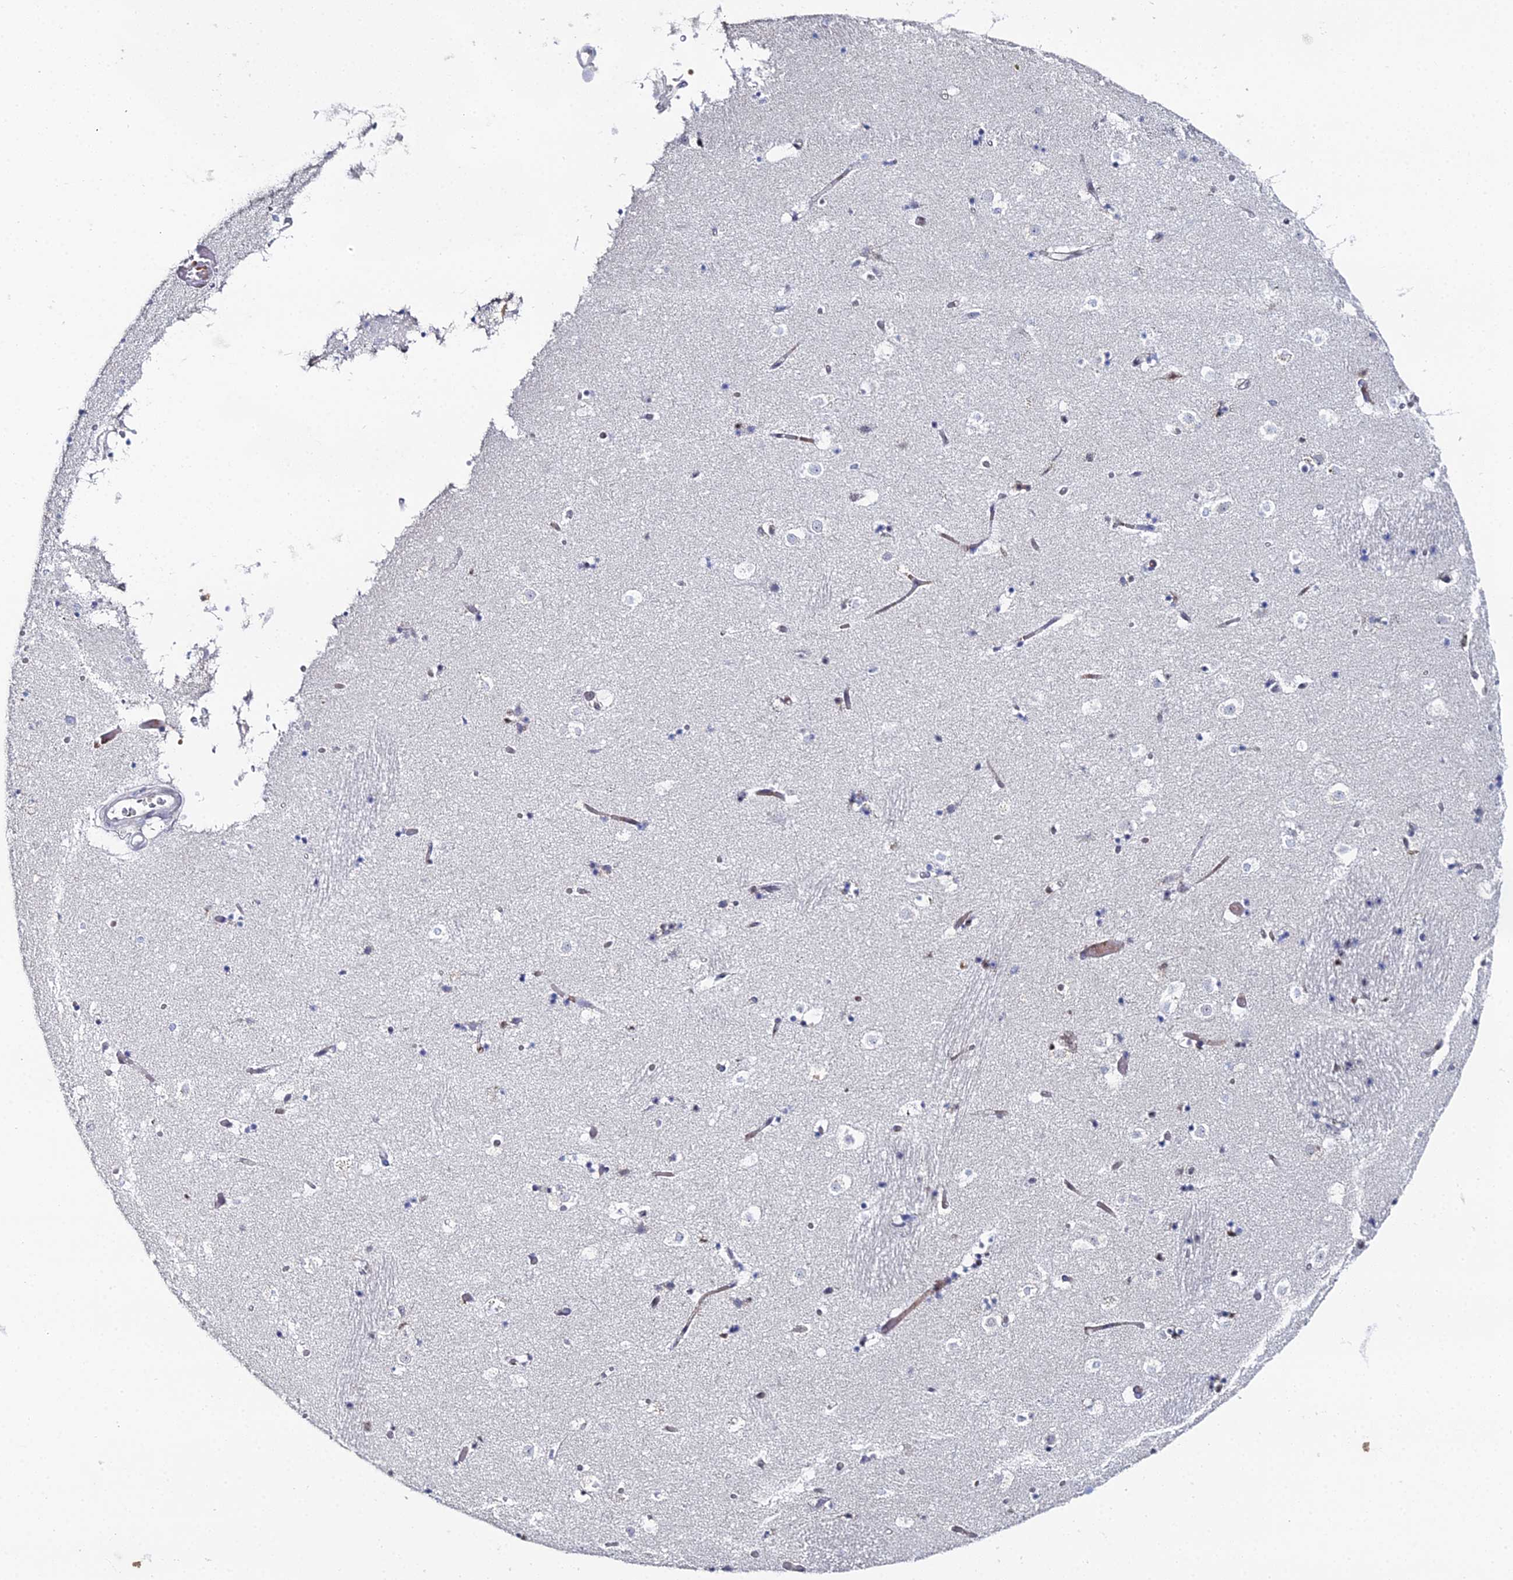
{"staining": {"intensity": "moderate", "quantity": "<25%", "location": "nuclear"}, "tissue": "caudate", "cell_type": "Glial cells", "image_type": "normal", "snomed": [{"axis": "morphology", "description": "Normal tissue, NOS"}, {"axis": "topography", "description": "Lateral ventricle wall"}], "caption": "The immunohistochemical stain shows moderate nuclear positivity in glial cells of normal caudate.", "gene": "GSC2", "patient": {"sex": "female", "age": 52}}